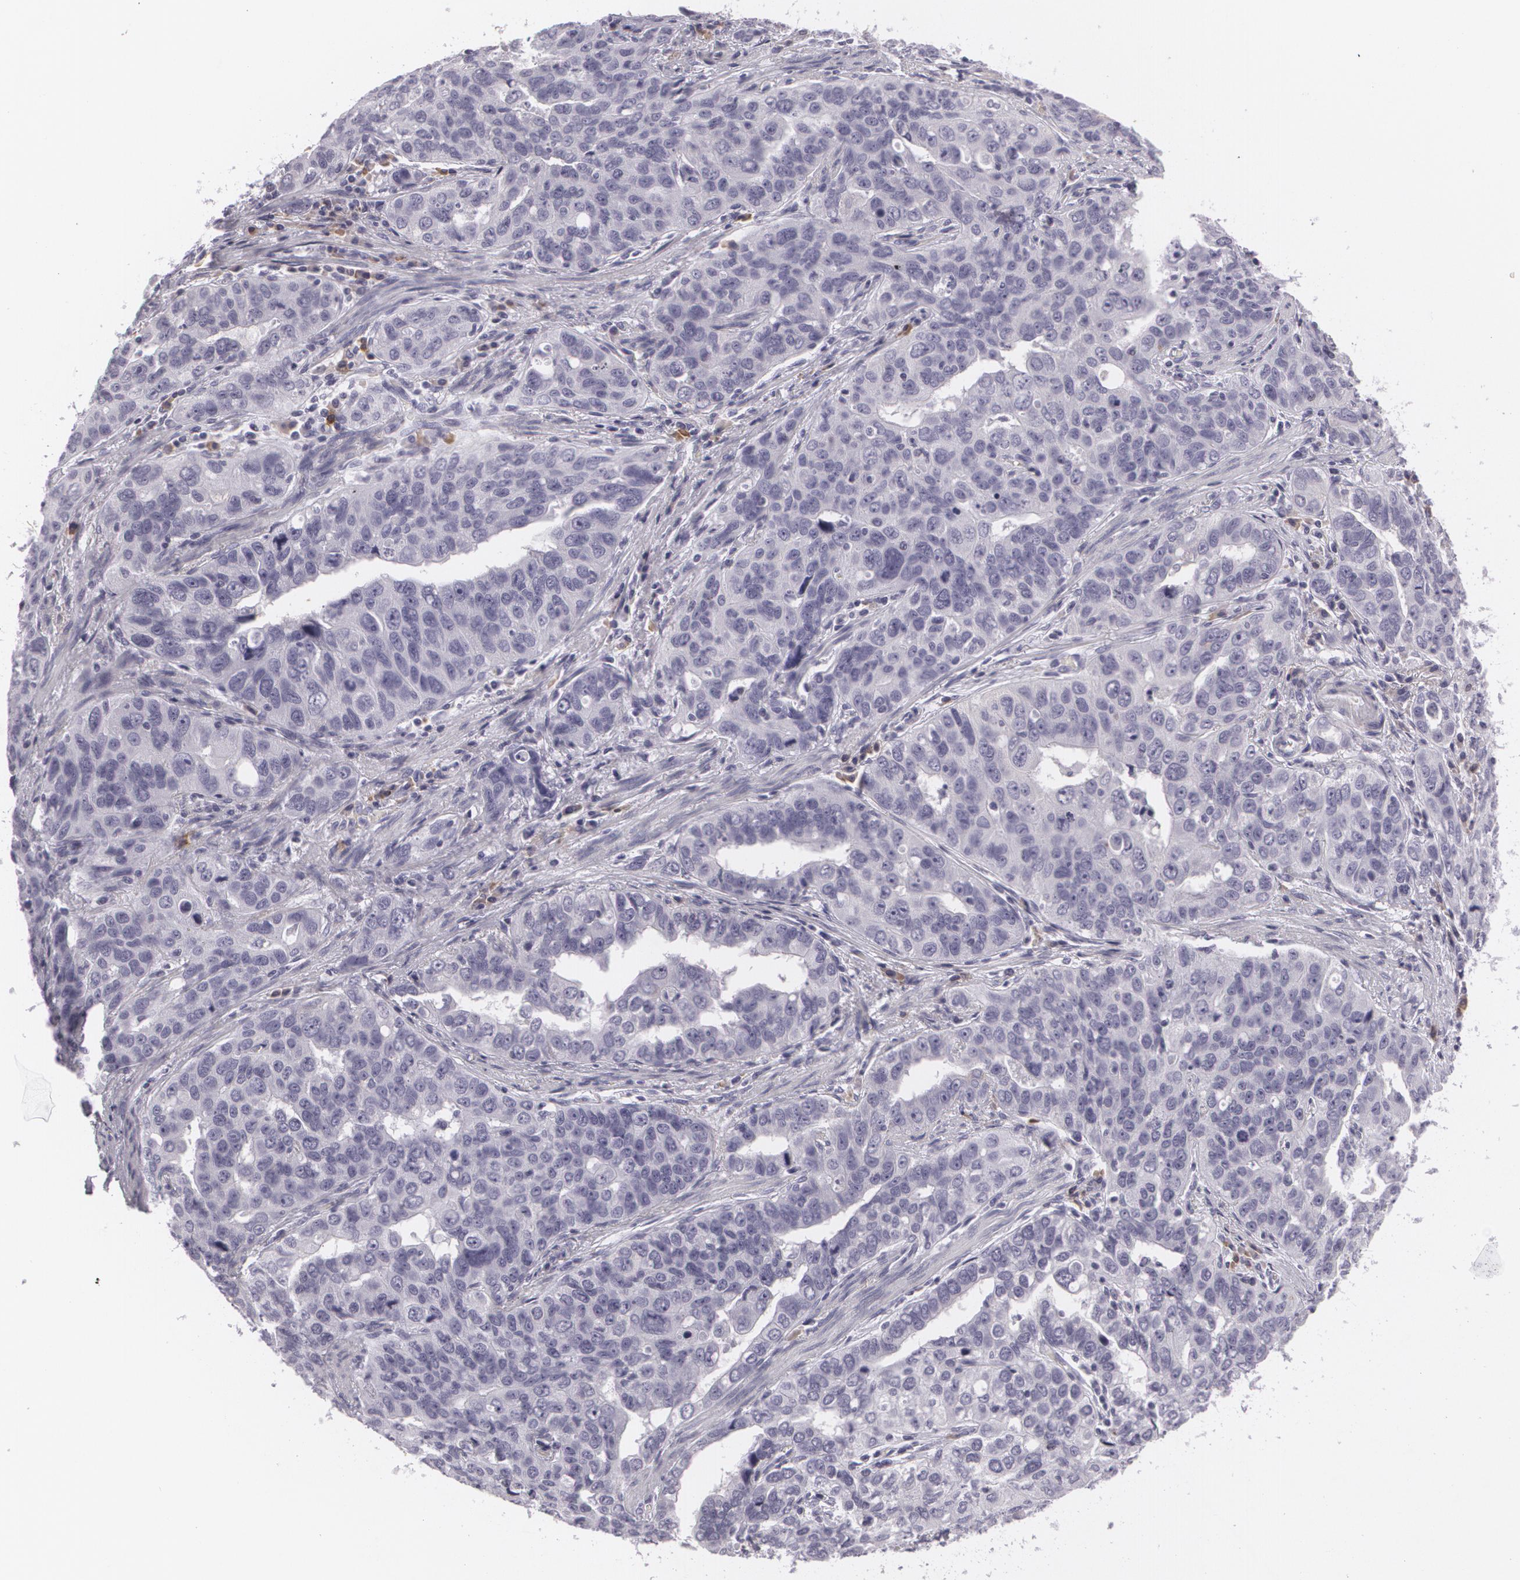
{"staining": {"intensity": "negative", "quantity": "none", "location": "none"}, "tissue": "stomach cancer", "cell_type": "Tumor cells", "image_type": "cancer", "snomed": [{"axis": "morphology", "description": "Adenocarcinoma, NOS"}, {"axis": "topography", "description": "Stomach, upper"}], "caption": "An image of human adenocarcinoma (stomach) is negative for staining in tumor cells. The staining was performed using DAB (3,3'-diaminobenzidine) to visualize the protein expression in brown, while the nuclei were stained in blue with hematoxylin (Magnification: 20x).", "gene": "MAP2", "patient": {"sex": "male", "age": 76}}